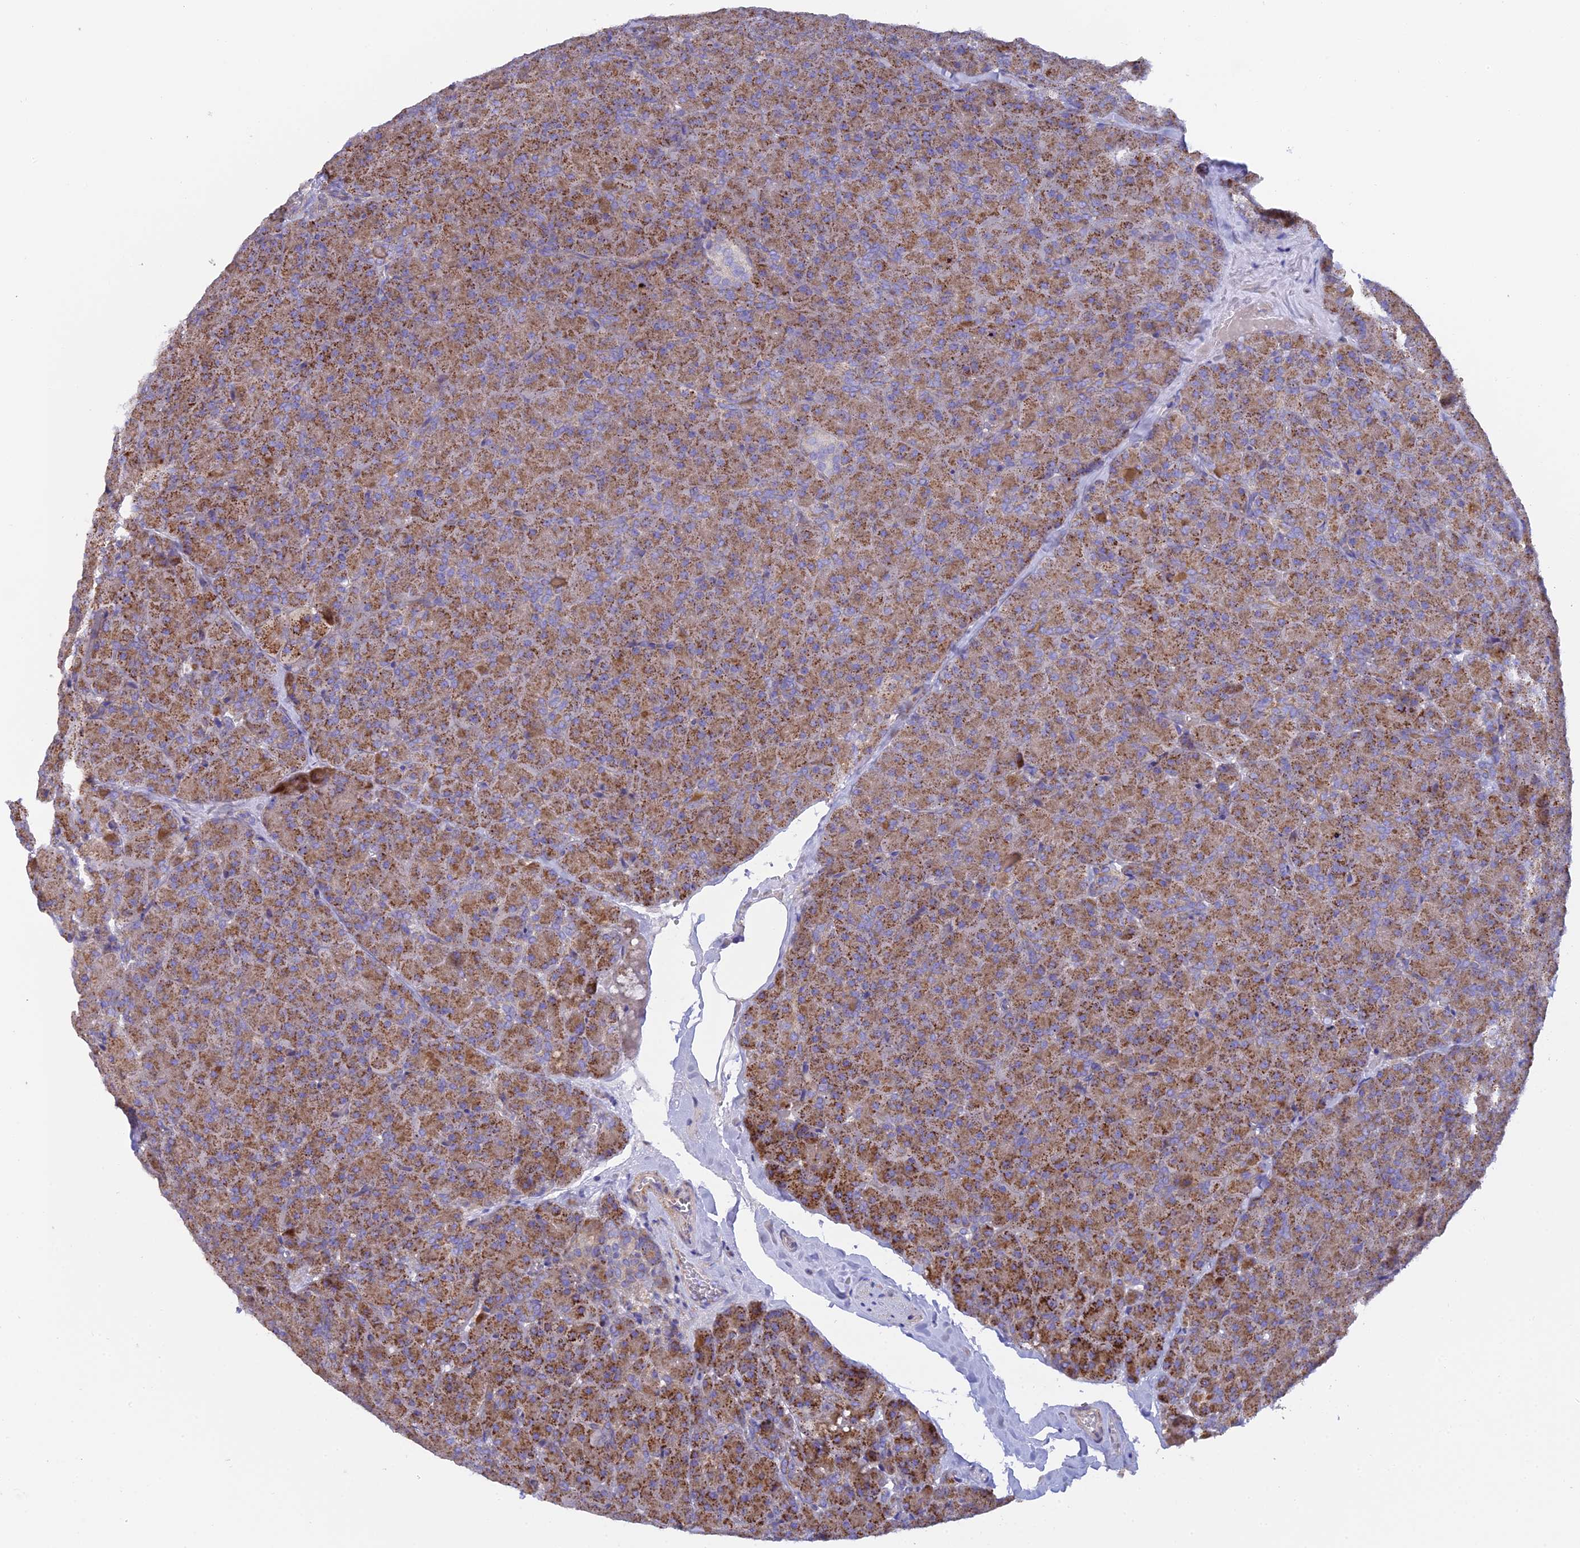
{"staining": {"intensity": "moderate", "quantity": ">75%", "location": "cytoplasmic/membranous"}, "tissue": "pancreas", "cell_type": "Exocrine glandular cells", "image_type": "normal", "snomed": [{"axis": "morphology", "description": "Normal tissue, NOS"}, {"axis": "topography", "description": "Pancreas"}], "caption": "Immunohistochemical staining of unremarkable human pancreas displays medium levels of moderate cytoplasmic/membranous expression in approximately >75% of exocrine glandular cells.", "gene": "CLCN7", "patient": {"sex": "male", "age": 36}}